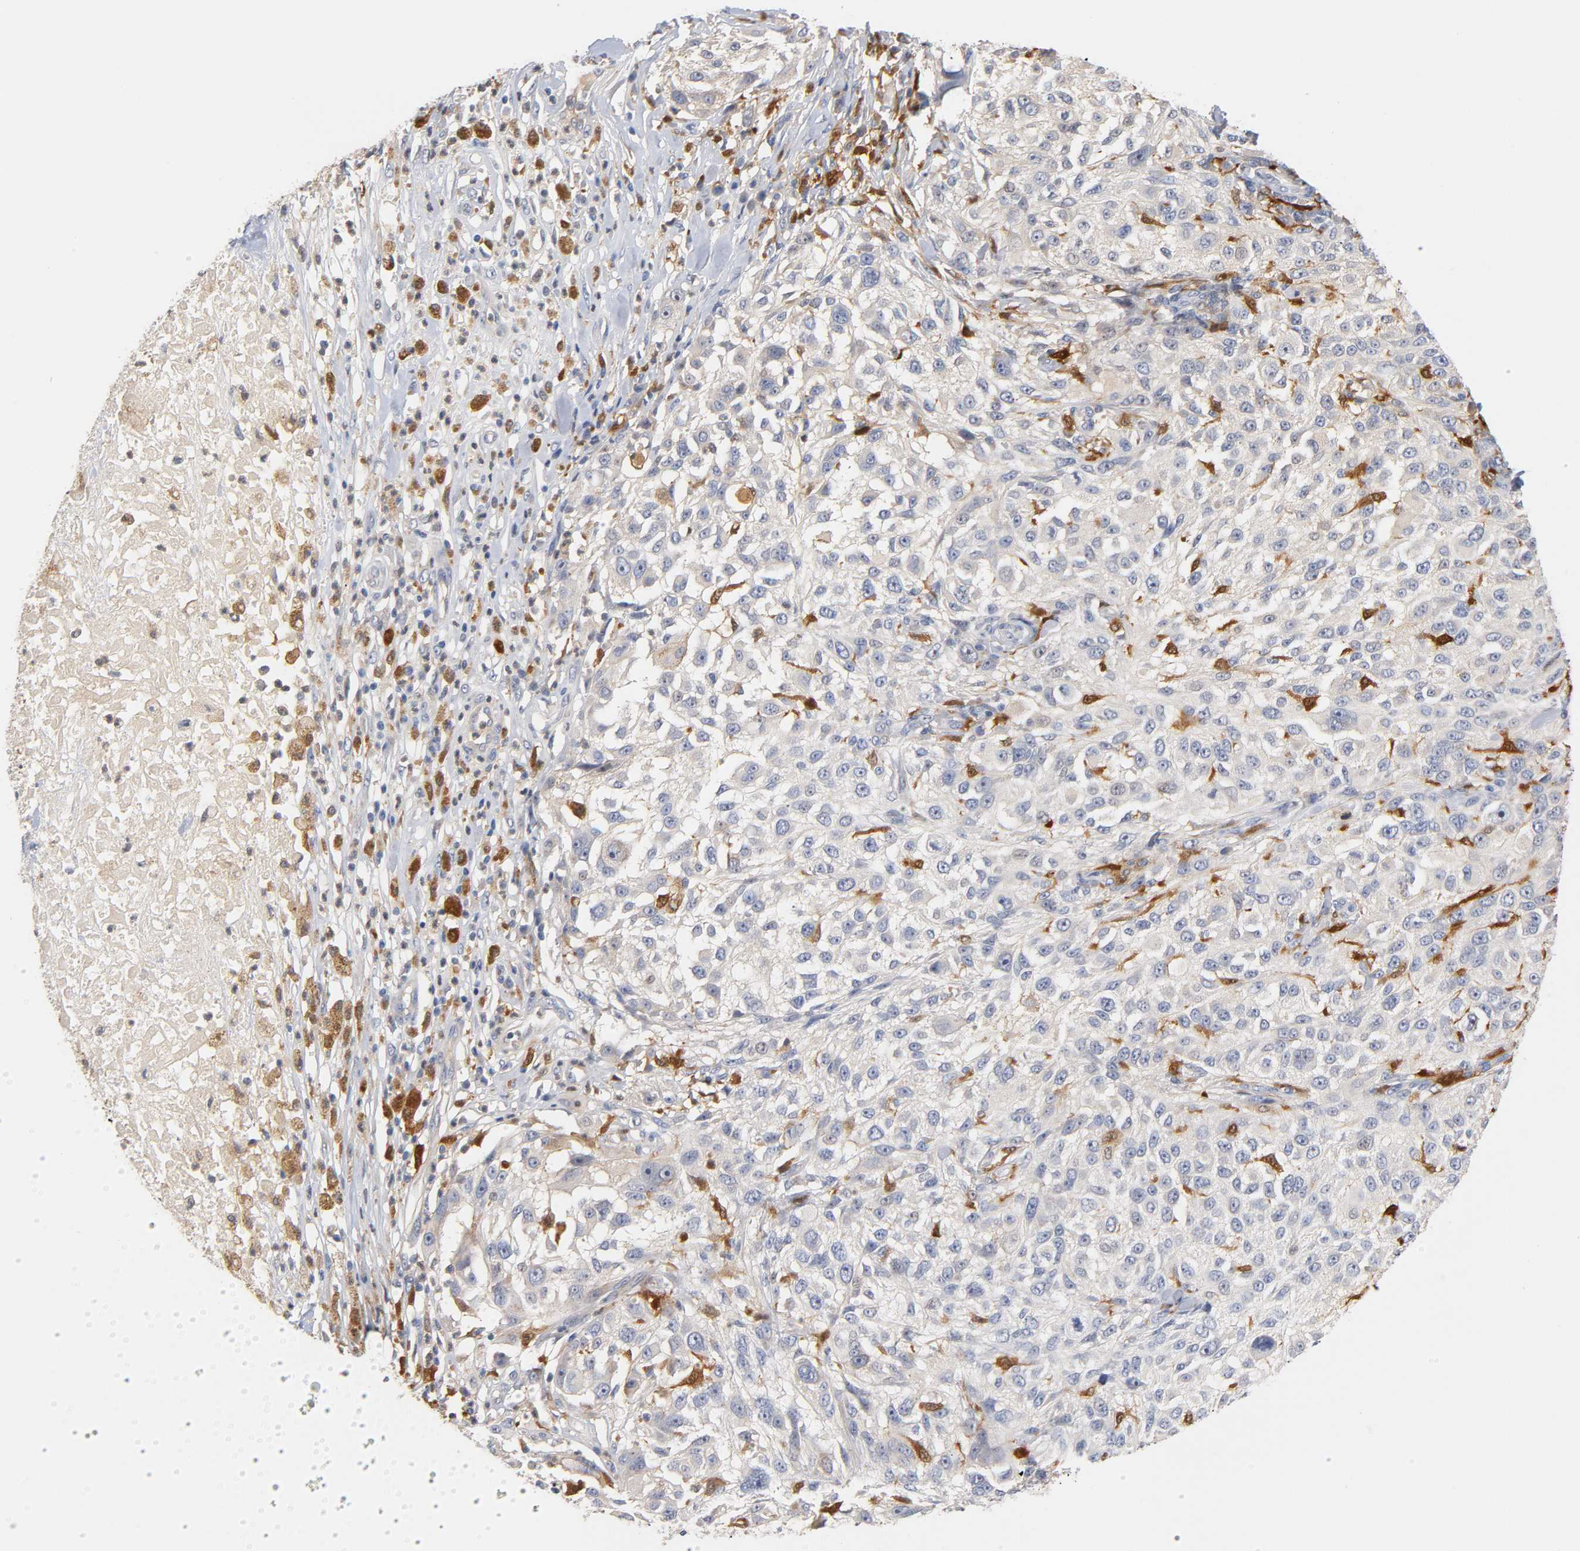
{"staining": {"intensity": "negative", "quantity": "none", "location": "none"}, "tissue": "melanoma", "cell_type": "Tumor cells", "image_type": "cancer", "snomed": [{"axis": "morphology", "description": "Necrosis, NOS"}, {"axis": "morphology", "description": "Malignant melanoma, NOS"}, {"axis": "topography", "description": "Skin"}], "caption": "A high-resolution image shows immunohistochemistry (IHC) staining of melanoma, which shows no significant positivity in tumor cells.", "gene": "IL18", "patient": {"sex": "female", "age": 87}}